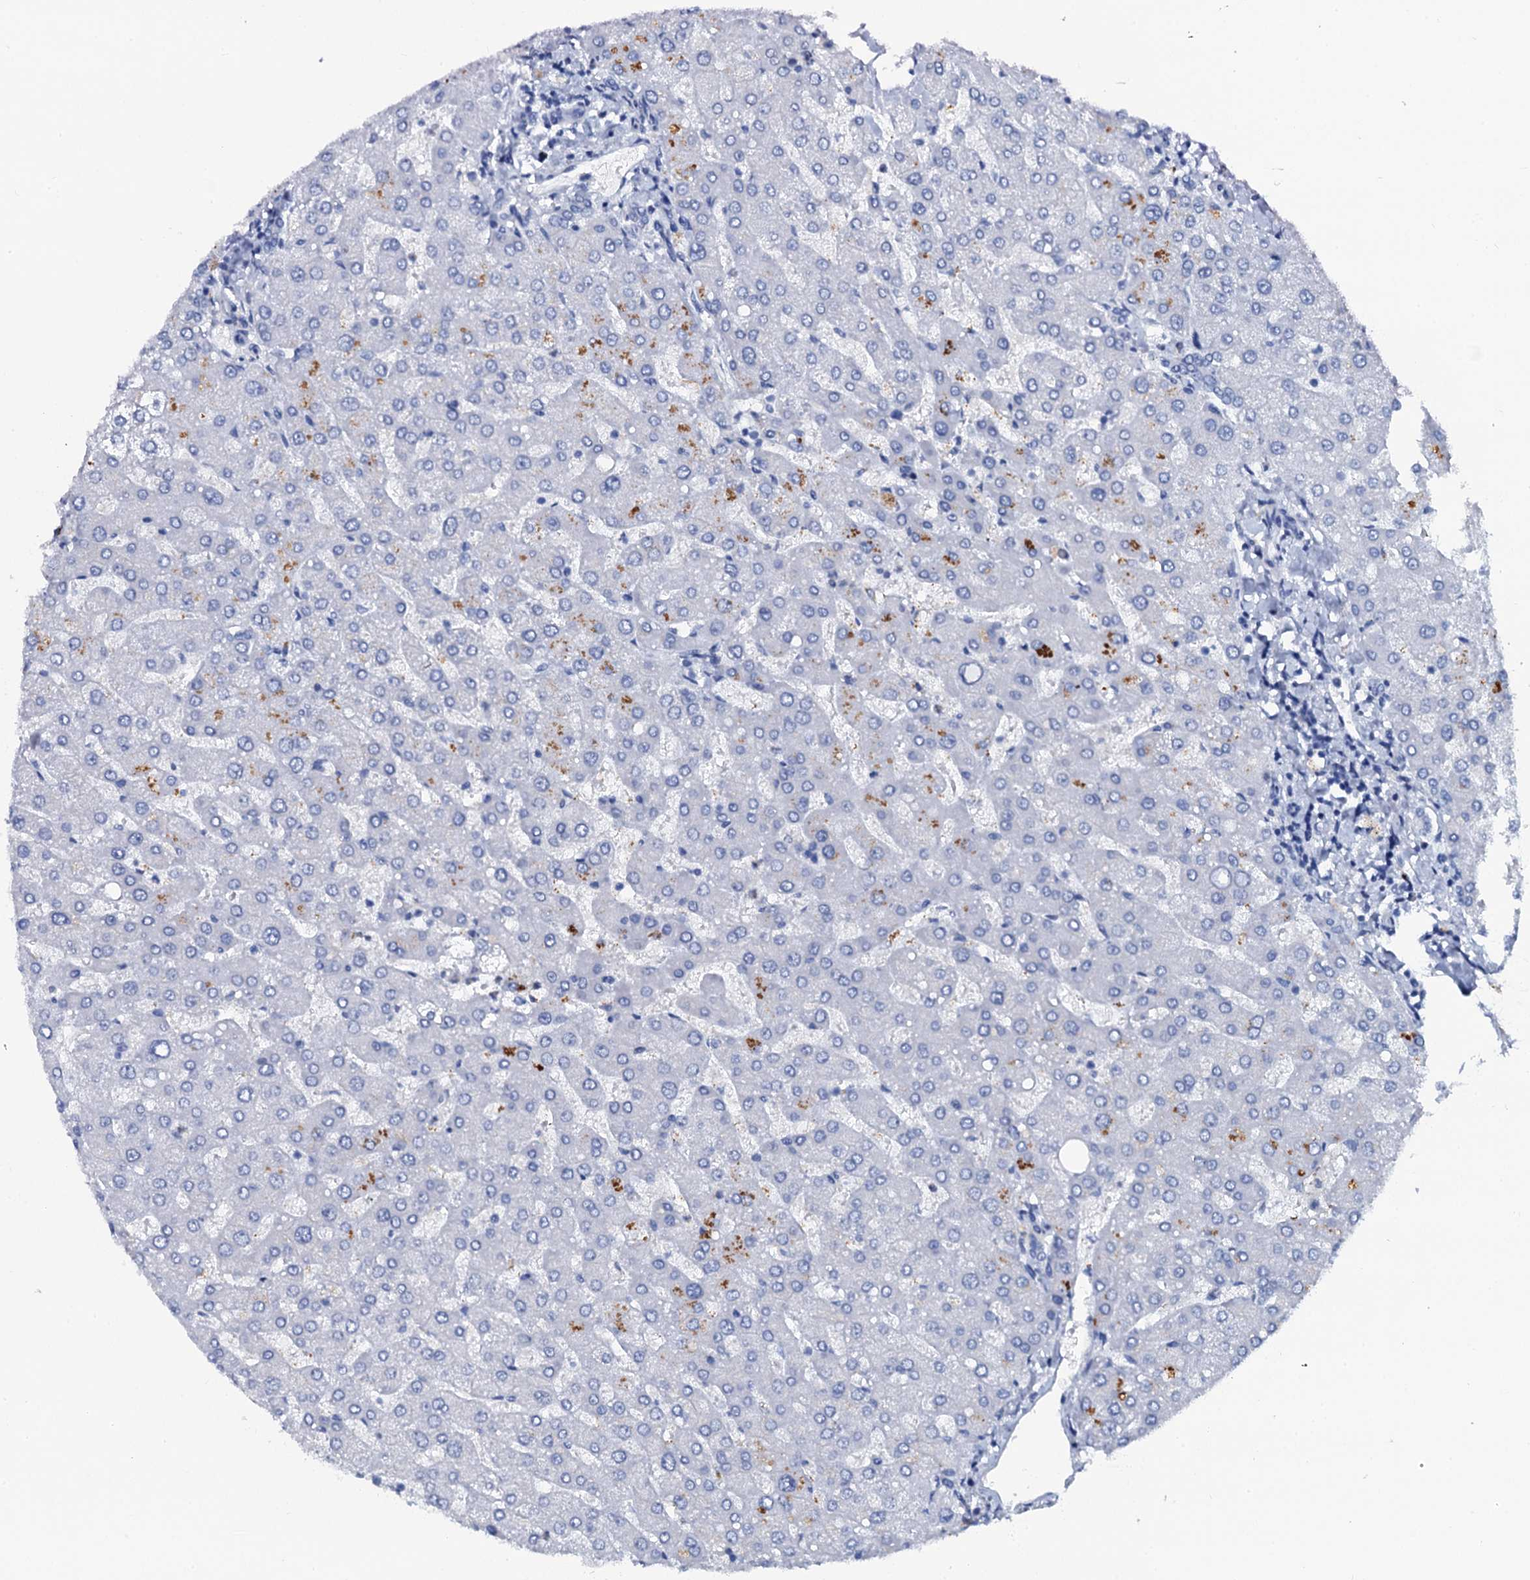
{"staining": {"intensity": "negative", "quantity": "none", "location": "none"}, "tissue": "liver", "cell_type": "Cholangiocytes", "image_type": "normal", "snomed": [{"axis": "morphology", "description": "Normal tissue, NOS"}, {"axis": "topography", "description": "Liver"}], "caption": "Immunohistochemical staining of unremarkable human liver demonstrates no significant positivity in cholangiocytes.", "gene": "OTOL1", "patient": {"sex": "male", "age": 55}}